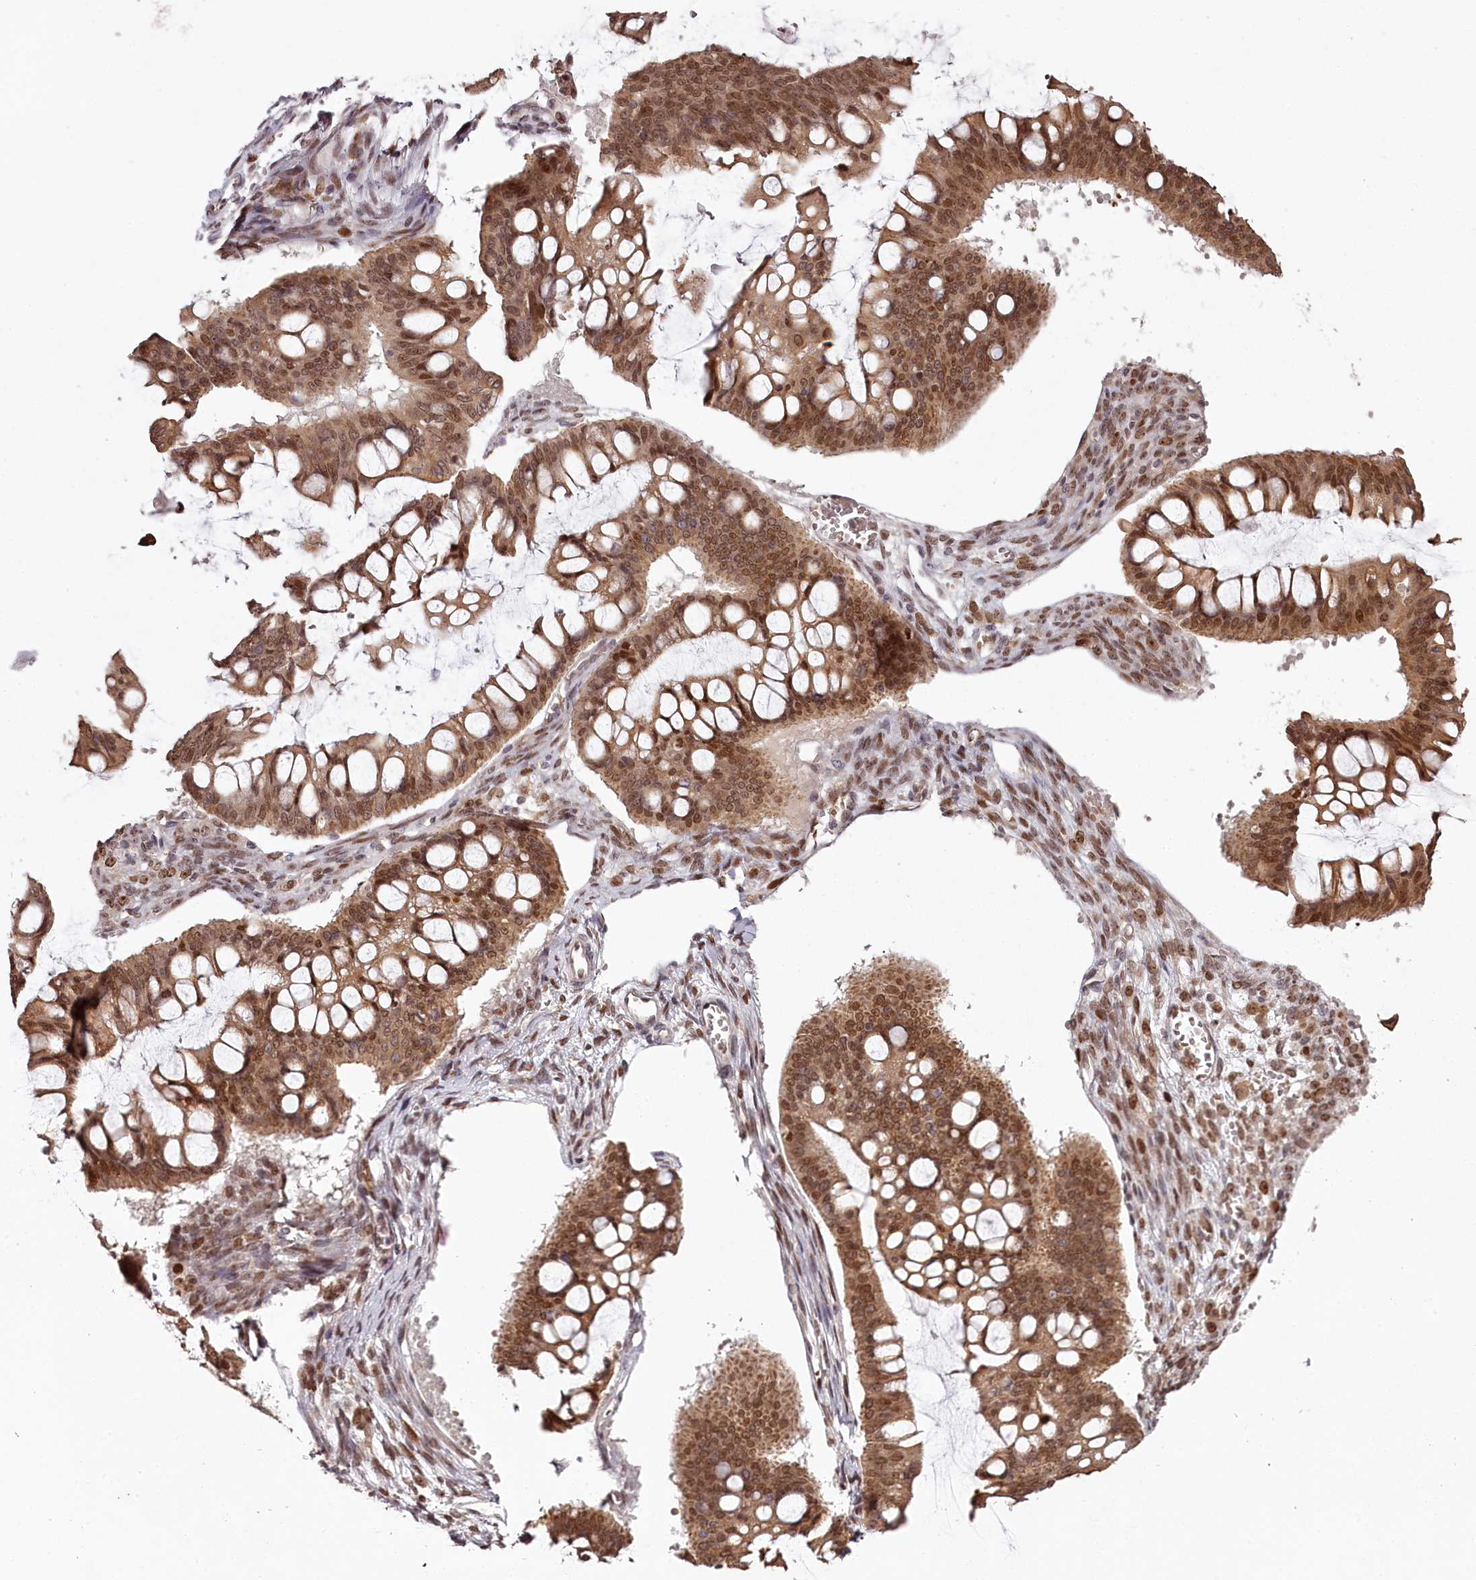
{"staining": {"intensity": "moderate", "quantity": ">75%", "location": "cytoplasmic/membranous,nuclear"}, "tissue": "ovarian cancer", "cell_type": "Tumor cells", "image_type": "cancer", "snomed": [{"axis": "morphology", "description": "Cystadenocarcinoma, mucinous, NOS"}, {"axis": "topography", "description": "Ovary"}], "caption": "The histopathology image displays immunohistochemical staining of ovarian cancer (mucinous cystadenocarcinoma). There is moderate cytoplasmic/membranous and nuclear expression is identified in about >75% of tumor cells.", "gene": "THYN1", "patient": {"sex": "female", "age": 73}}